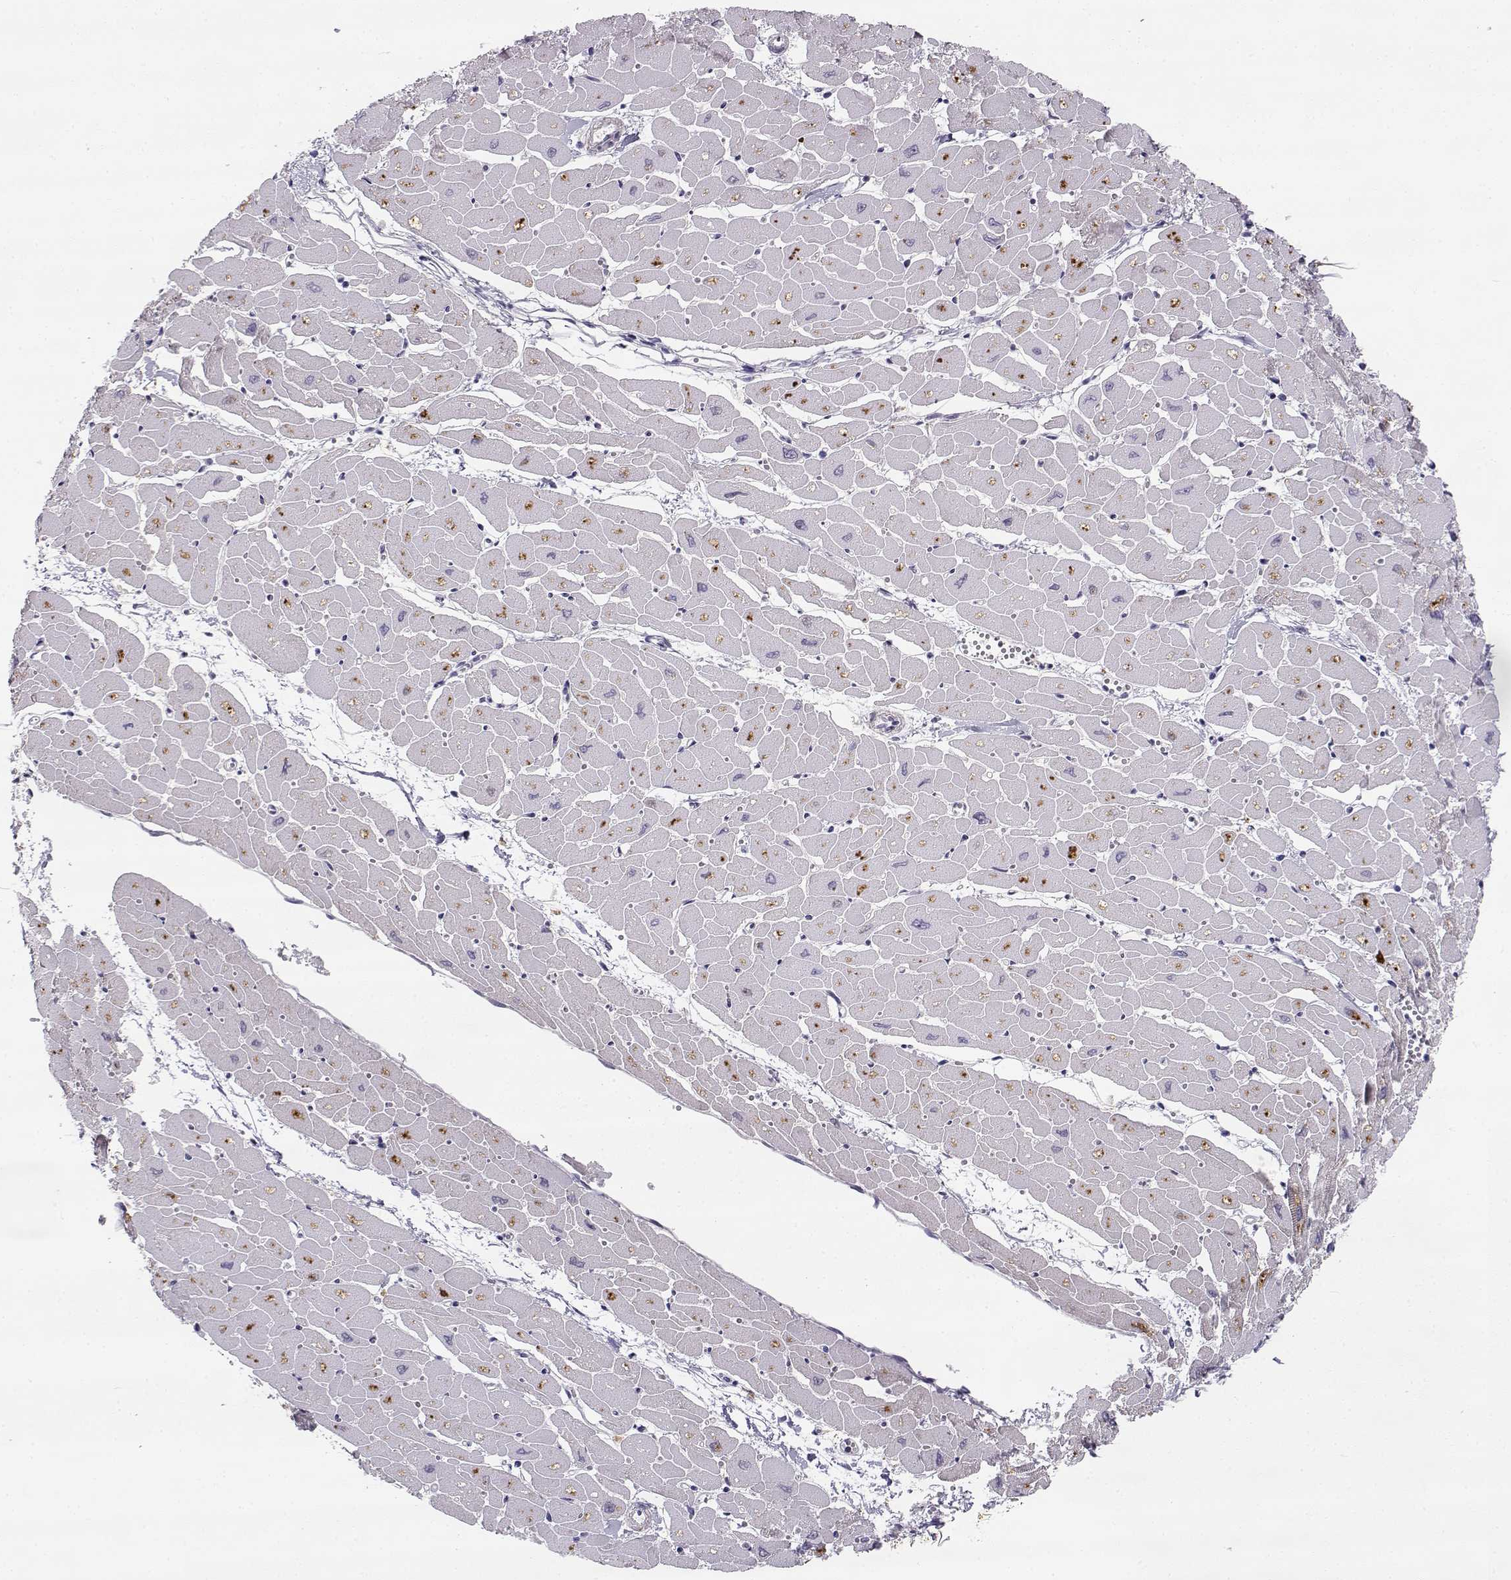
{"staining": {"intensity": "negative", "quantity": "none", "location": "none"}, "tissue": "heart muscle", "cell_type": "Cardiomyocytes", "image_type": "normal", "snomed": [{"axis": "morphology", "description": "Normal tissue, NOS"}, {"axis": "topography", "description": "Heart"}], "caption": "There is no significant expression in cardiomyocytes of heart muscle.", "gene": "SLCO6A1", "patient": {"sex": "male", "age": 57}}